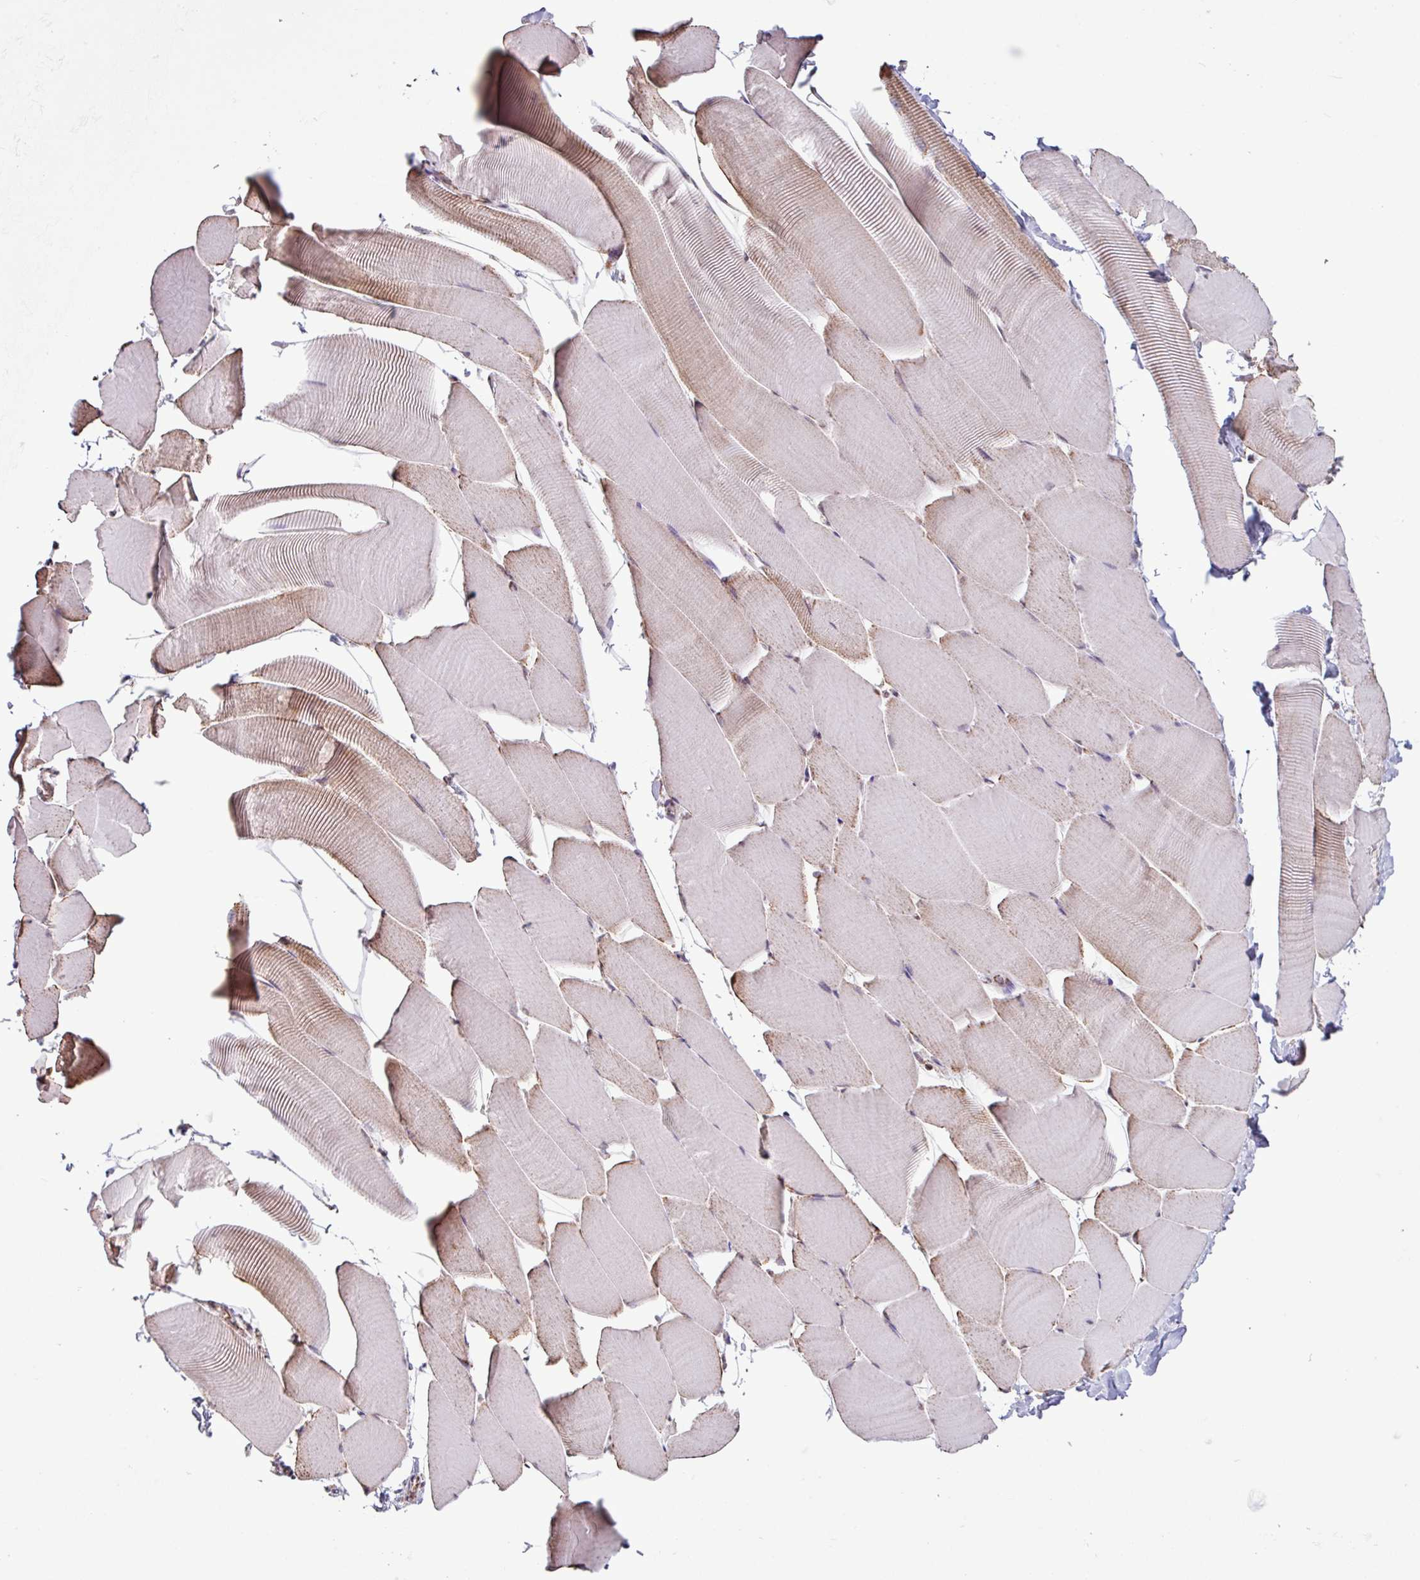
{"staining": {"intensity": "moderate", "quantity": "<25%", "location": "cytoplasmic/membranous"}, "tissue": "skeletal muscle", "cell_type": "Myocytes", "image_type": "normal", "snomed": [{"axis": "morphology", "description": "Normal tissue, NOS"}, {"axis": "topography", "description": "Skeletal muscle"}], "caption": "Skeletal muscle stained with DAB immunohistochemistry (IHC) demonstrates low levels of moderate cytoplasmic/membranous staining in about <25% of myocytes.", "gene": "ALG8", "patient": {"sex": "male", "age": 25}}